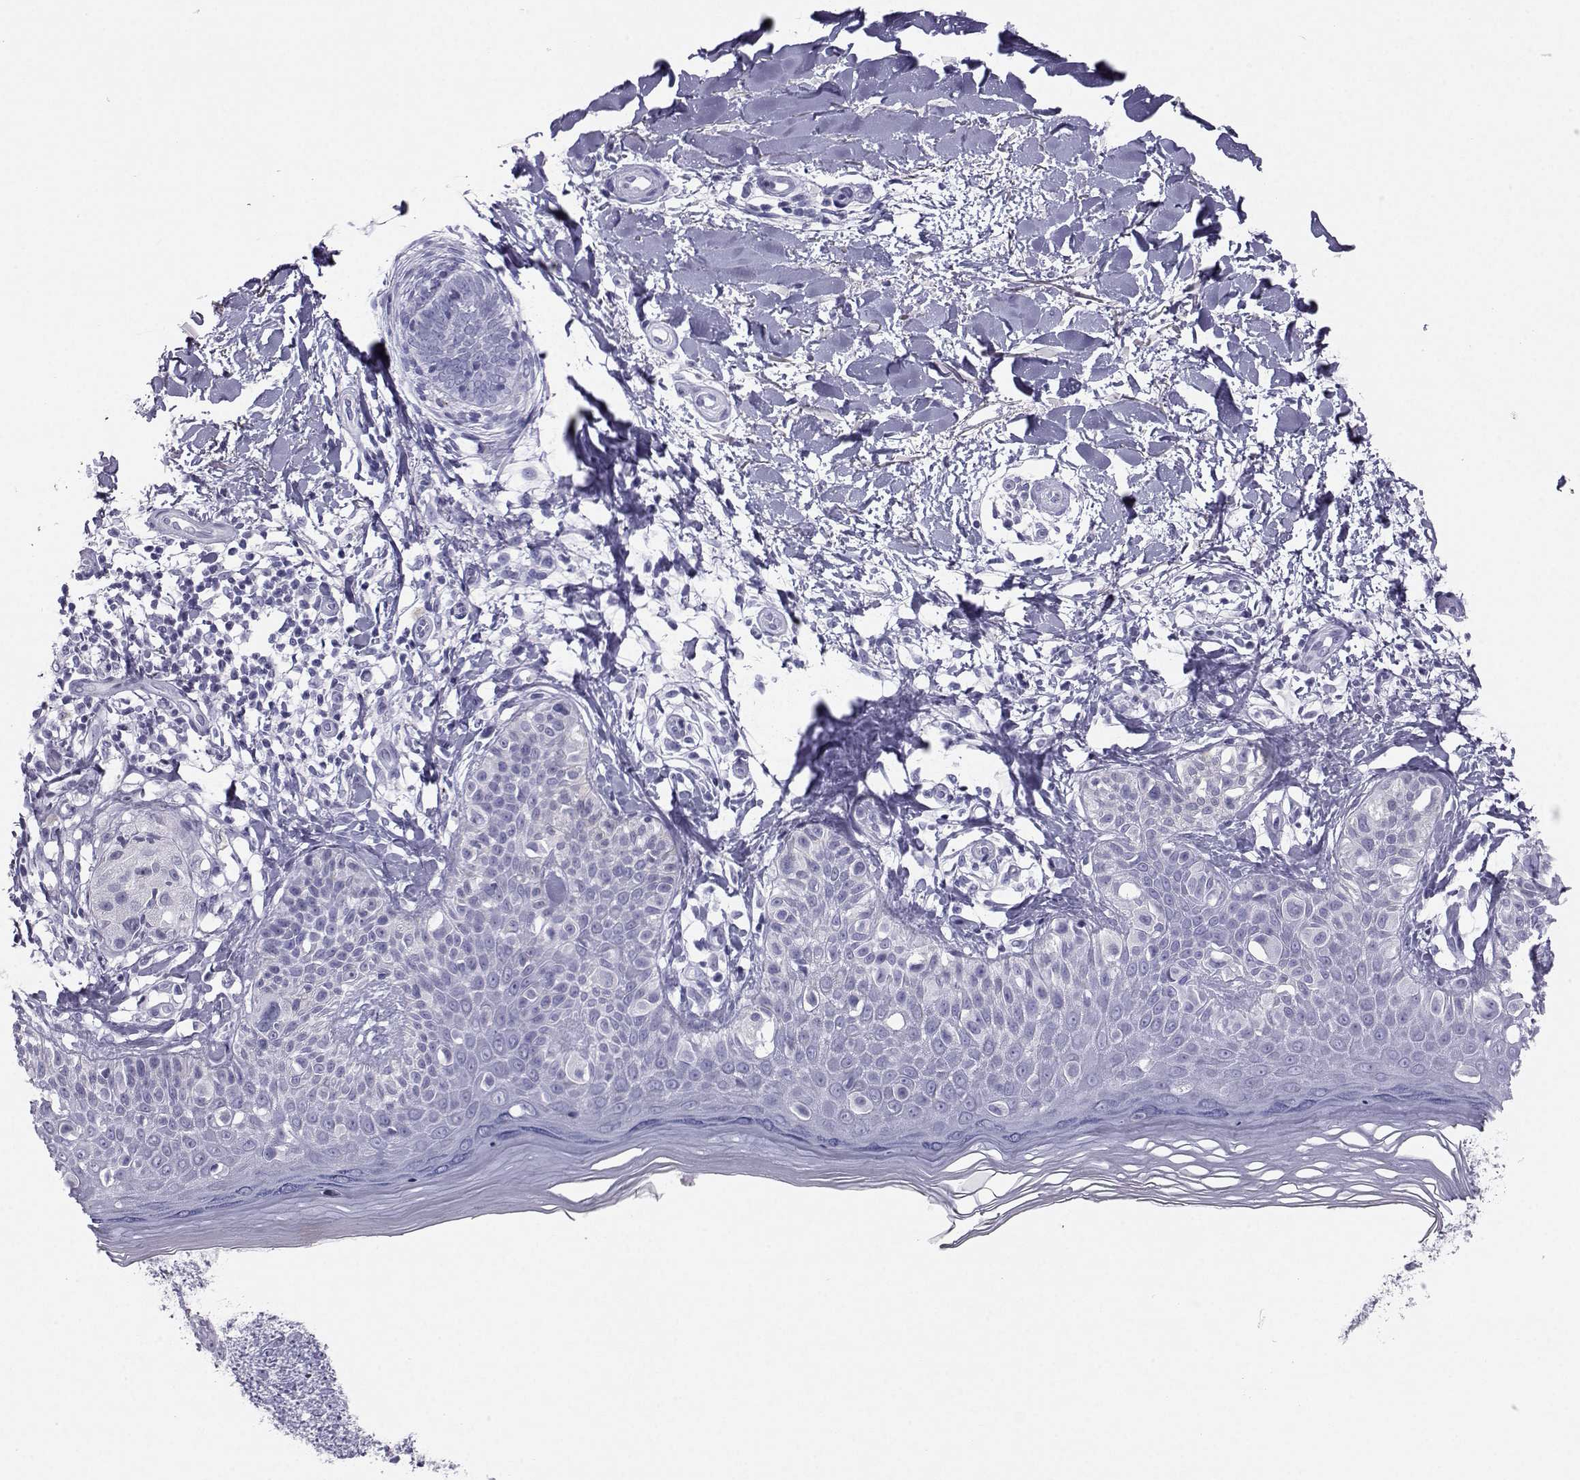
{"staining": {"intensity": "negative", "quantity": "none", "location": "none"}, "tissue": "melanoma", "cell_type": "Tumor cells", "image_type": "cancer", "snomed": [{"axis": "morphology", "description": "Malignant melanoma, NOS"}, {"axis": "topography", "description": "Skin"}], "caption": "DAB immunohistochemical staining of human malignant melanoma exhibits no significant positivity in tumor cells.", "gene": "SST", "patient": {"sex": "female", "age": 73}}